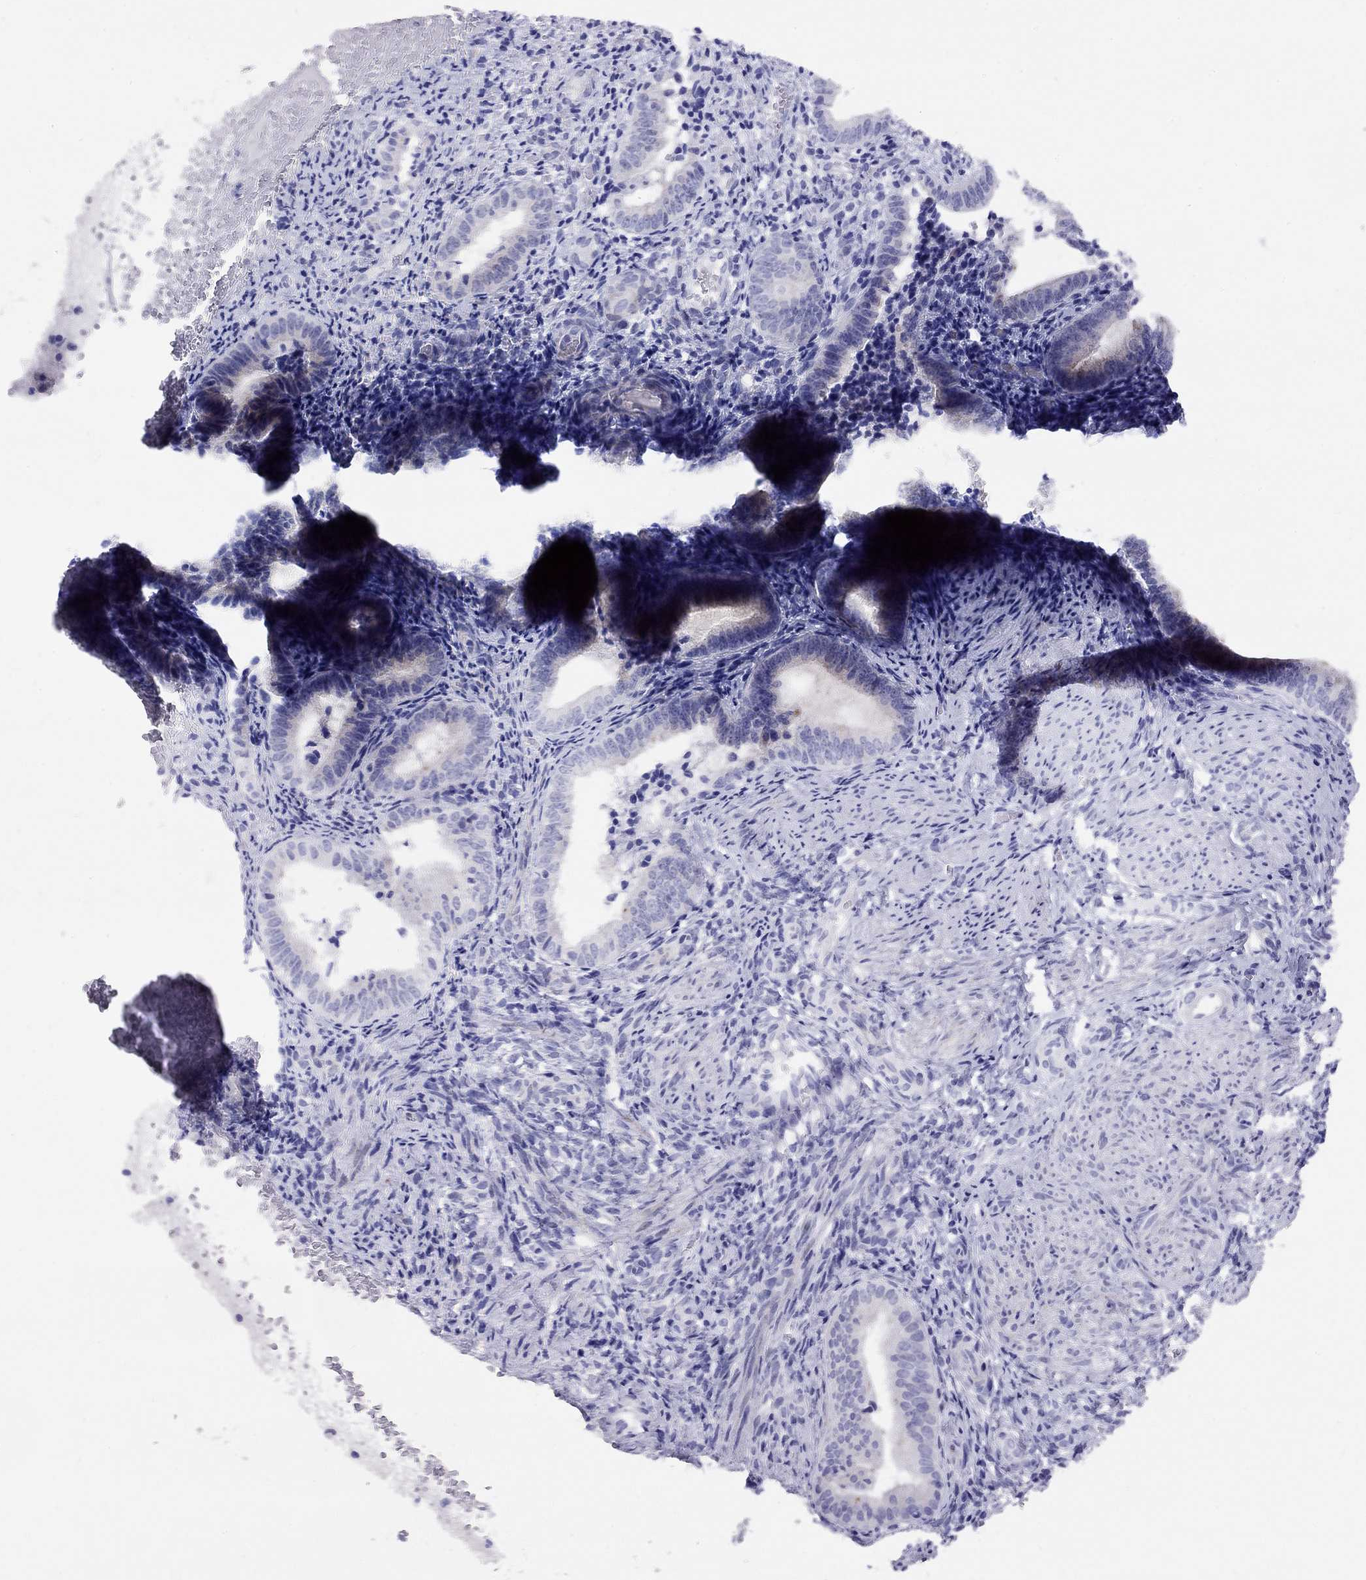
{"staining": {"intensity": "negative", "quantity": "none", "location": "none"}, "tissue": "endometrium", "cell_type": "Cells in endometrial stroma", "image_type": "normal", "snomed": [{"axis": "morphology", "description": "Normal tissue, NOS"}, {"axis": "topography", "description": "Endometrium"}], "caption": "Micrograph shows no significant protein positivity in cells in endometrial stroma of unremarkable endometrium.", "gene": "LRIT2", "patient": {"sex": "female", "age": 42}}